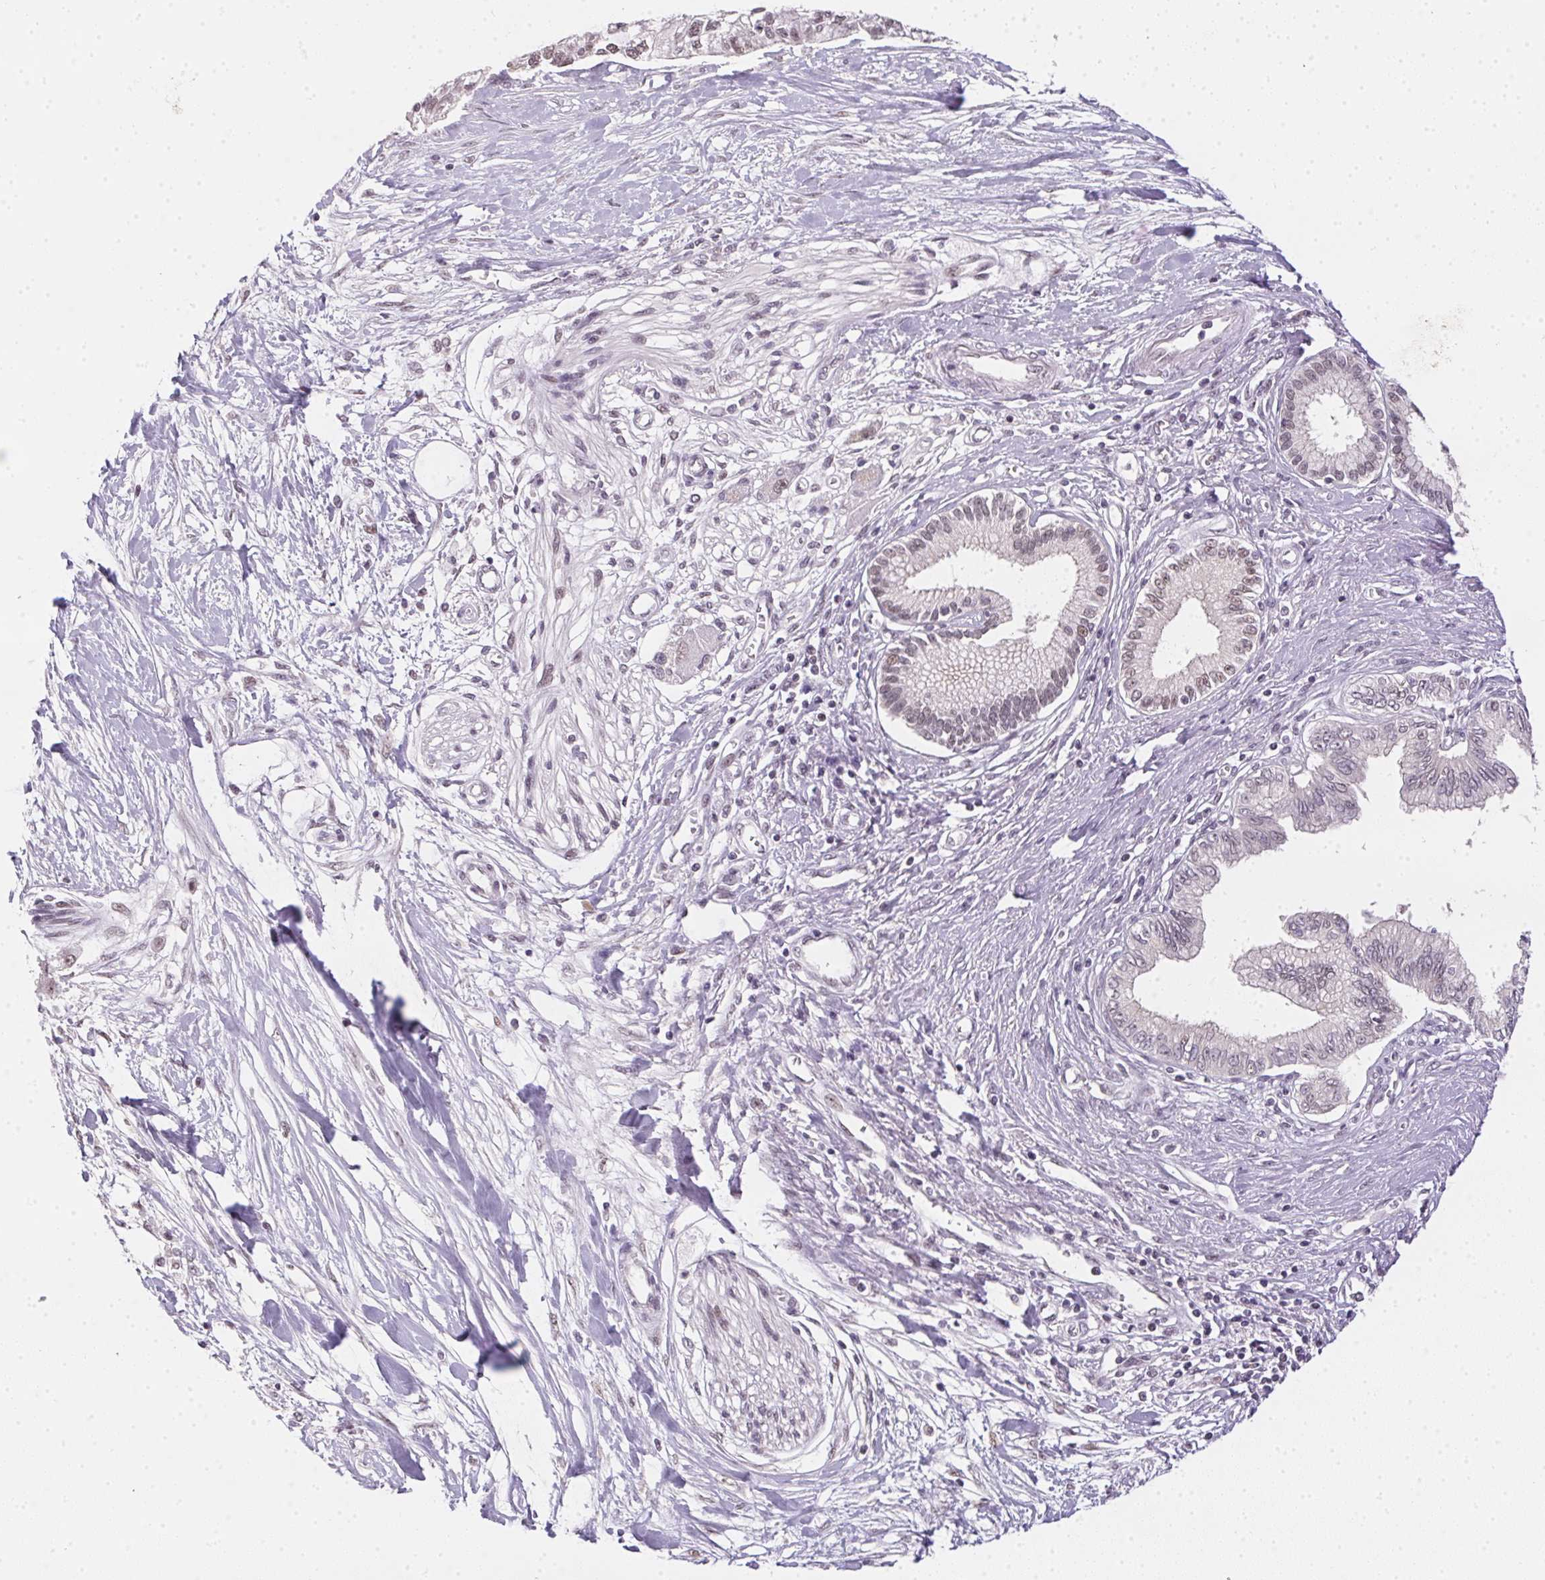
{"staining": {"intensity": "negative", "quantity": "none", "location": "none"}, "tissue": "pancreatic cancer", "cell_type": "Tumor cells", "image_type": "cancer", "snomed": [{"axis": "morphology", "description": "Adenocarcinoma, NOS"}, {"axis": "topography", "description": "Pancreas"}], "caption": "Immunohistochemical staining of pancreatic cancer (adenocarcinoma) shows no significant positivity in tumor cells.", "gene": "KDM4D", "patient": {"sex": "female", "age": 77}}